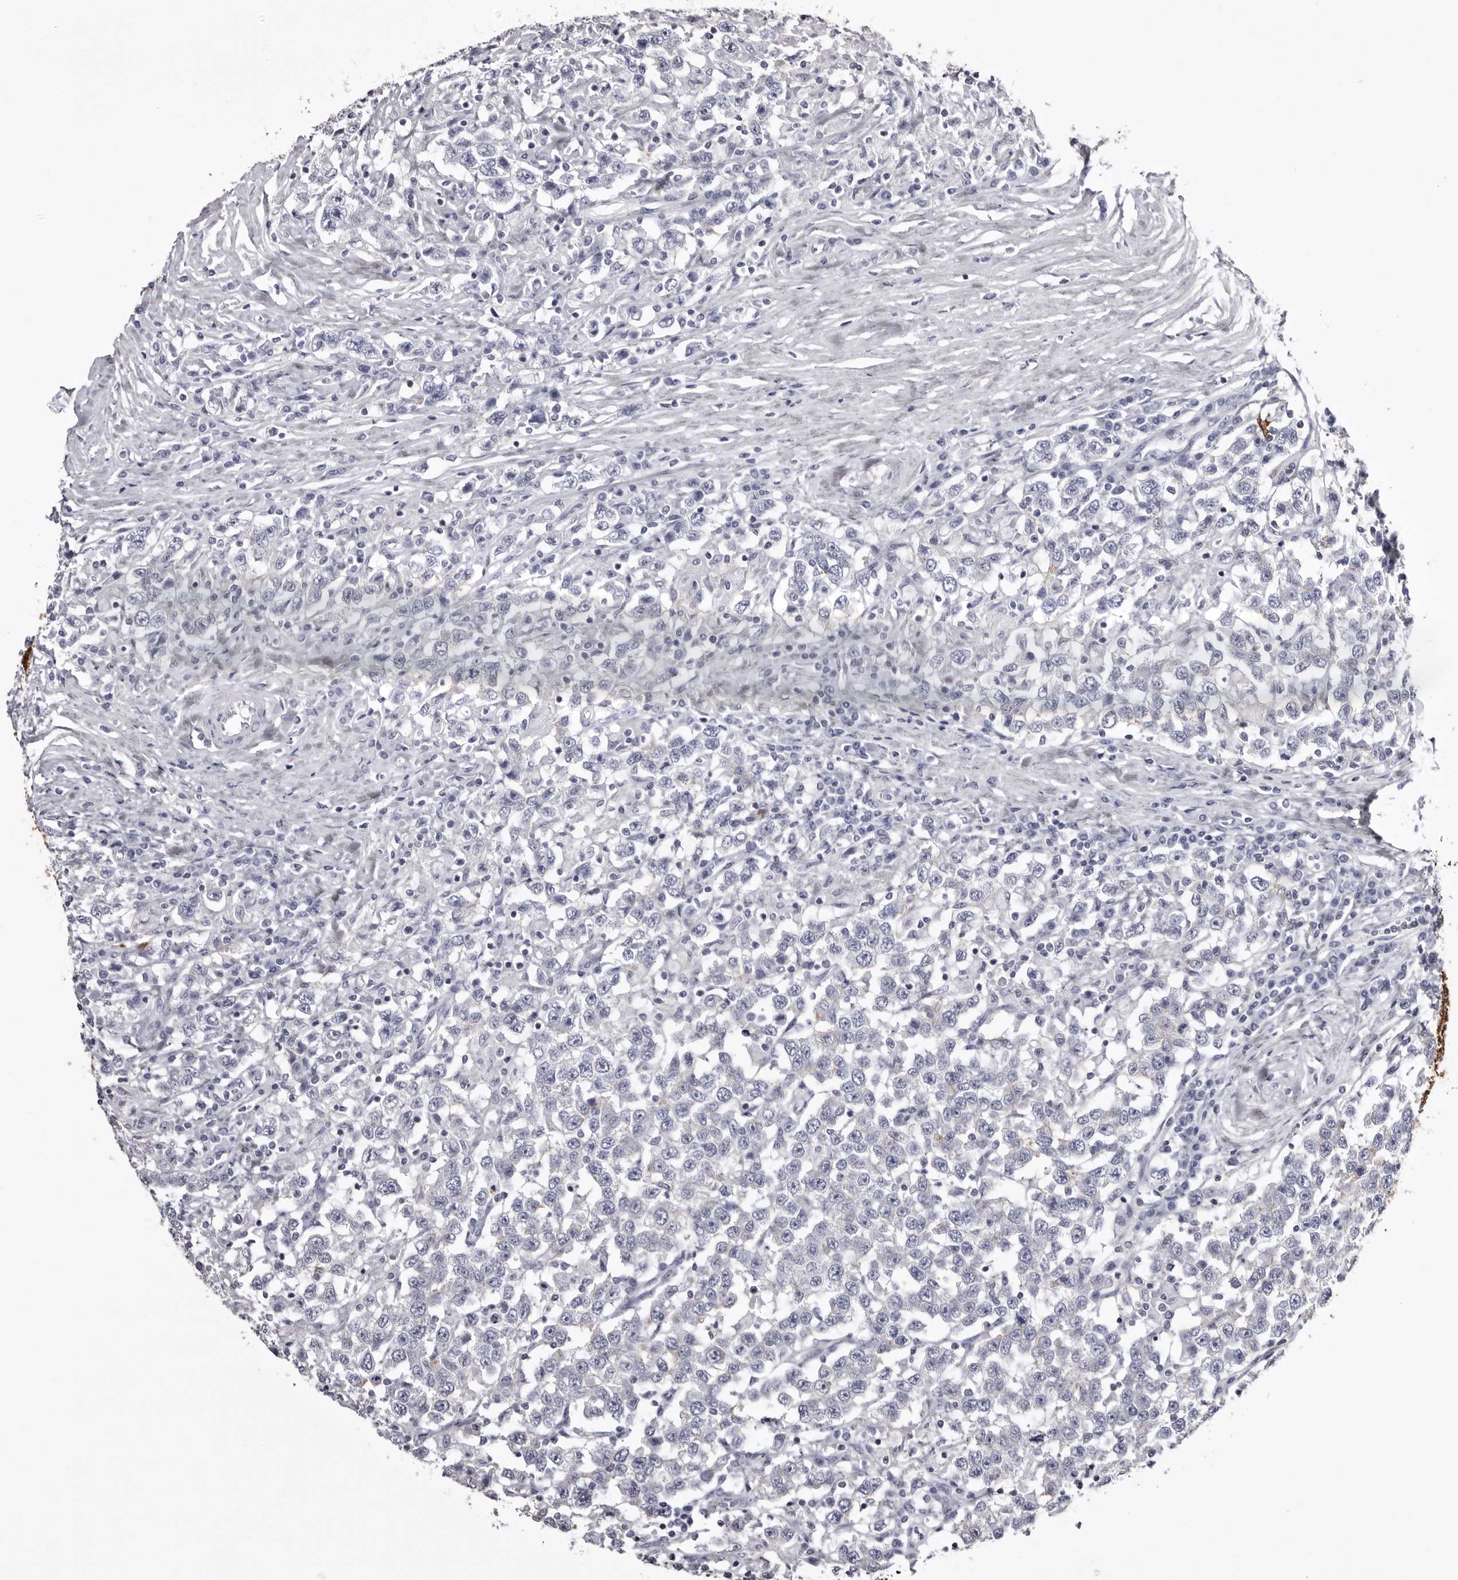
{"staining": {"intensity": "negative", "quantity": "none", "location": "none"}, "tissue": "testis cancer", "cell_type": "Tumor cells", "image_type": "cancer", "snomed": [{"axis": "morphology", "description": "Seminoma, NOS"}, {"axis": "topography", "description": "Testis"}], "caption": "DAB immunohistochemical staining of testis seminoma shows no significant expression in tumor cells.", "gene": "LAD1", "patient": {"sex": "male", "age": 41}}